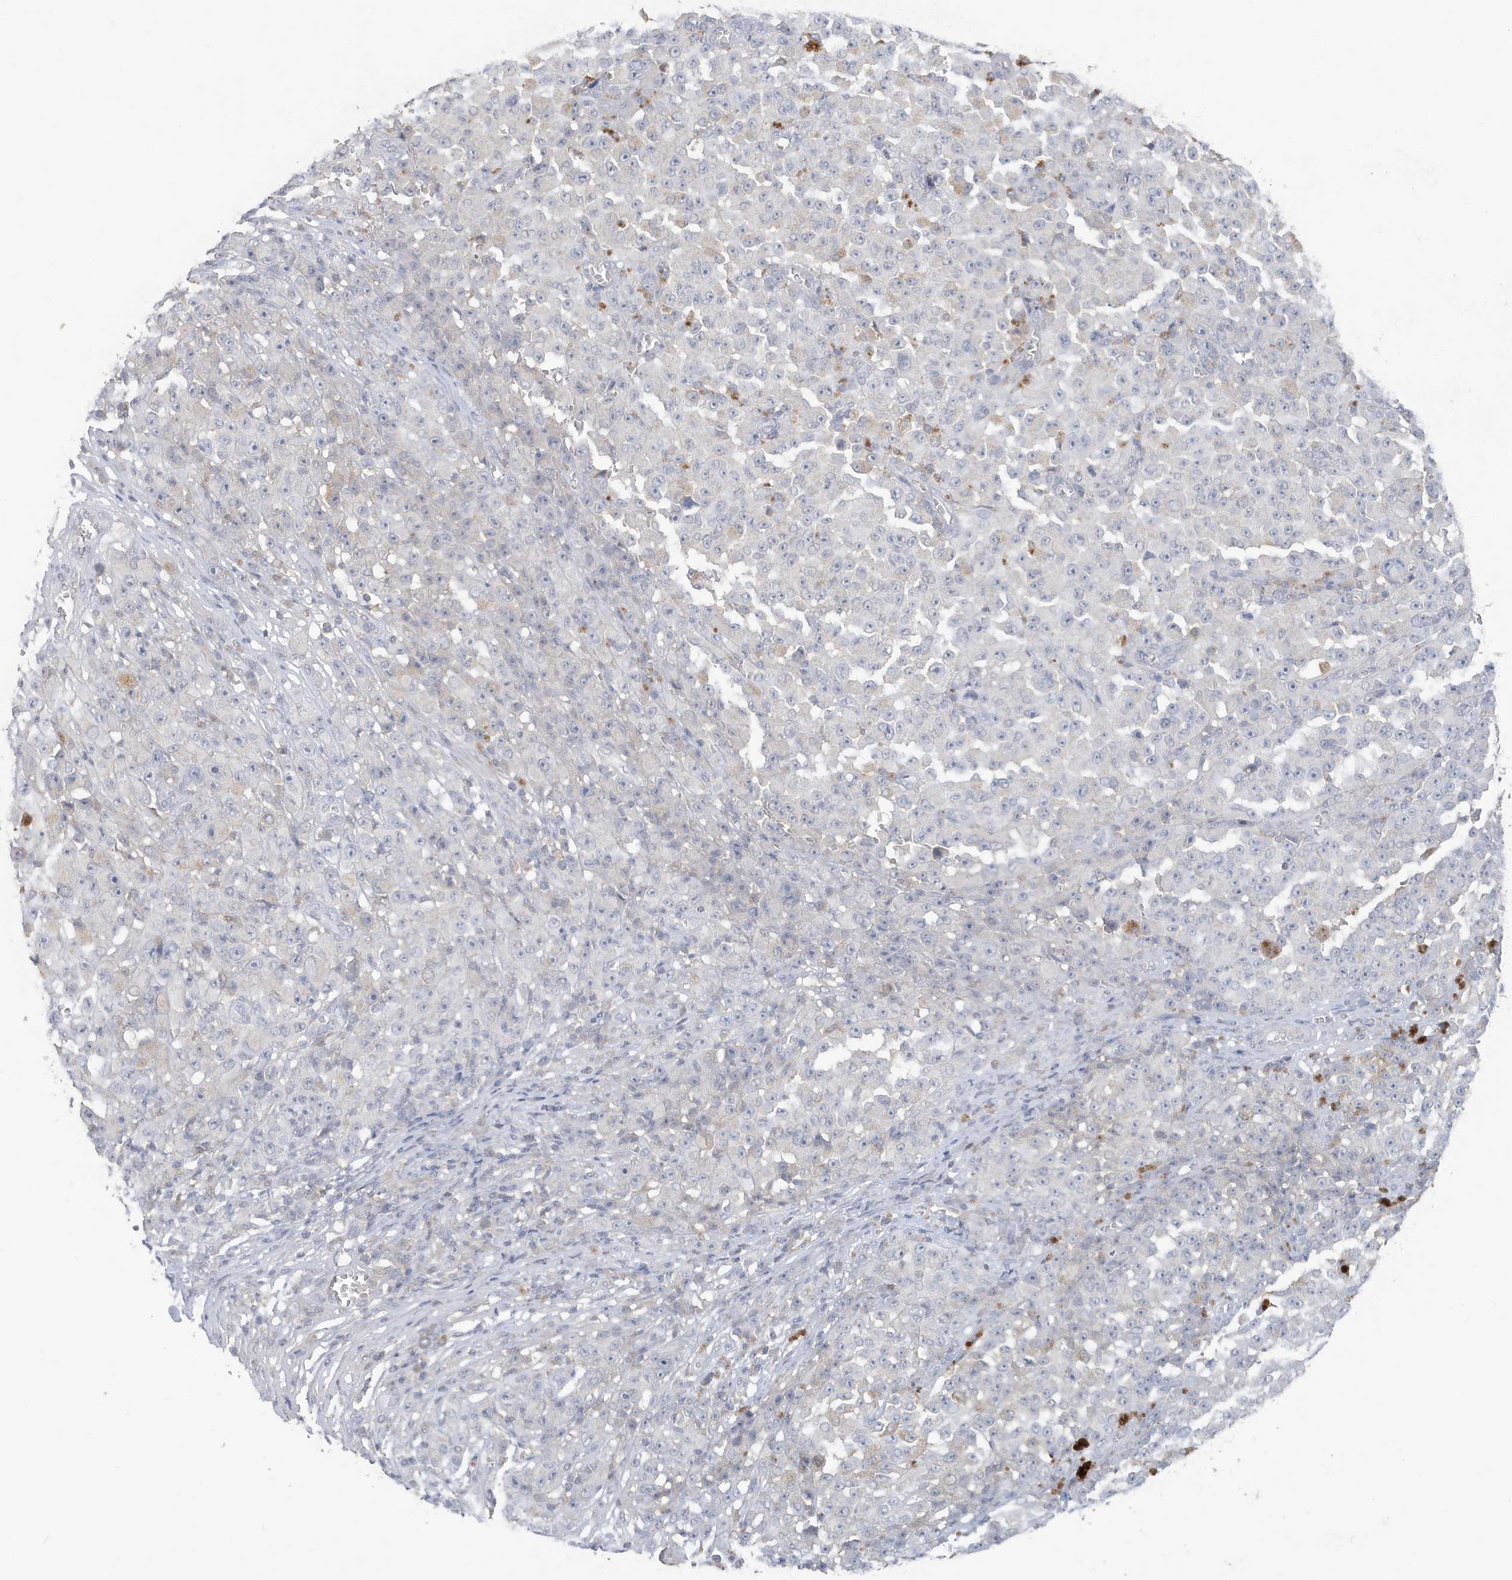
{"staining": {"intensity": "negative", "quantity": "none", "location": "none"}, "tissue": "melanoma", "cell_type": "Tumor cells", "image_type": "cancer", "snomed": [{"axis": "morphology", "description": "Malignant melanoma, NOS"}, {"axis": "topography", "description": "Skin"}], "caption": "A high-resolution image shows immunohistochemistry staining of melanoma, which demonstrates no significant positivity in tumor cells.", "gene": "C1RL", "patient": {"sex": "female", "age": 82}}